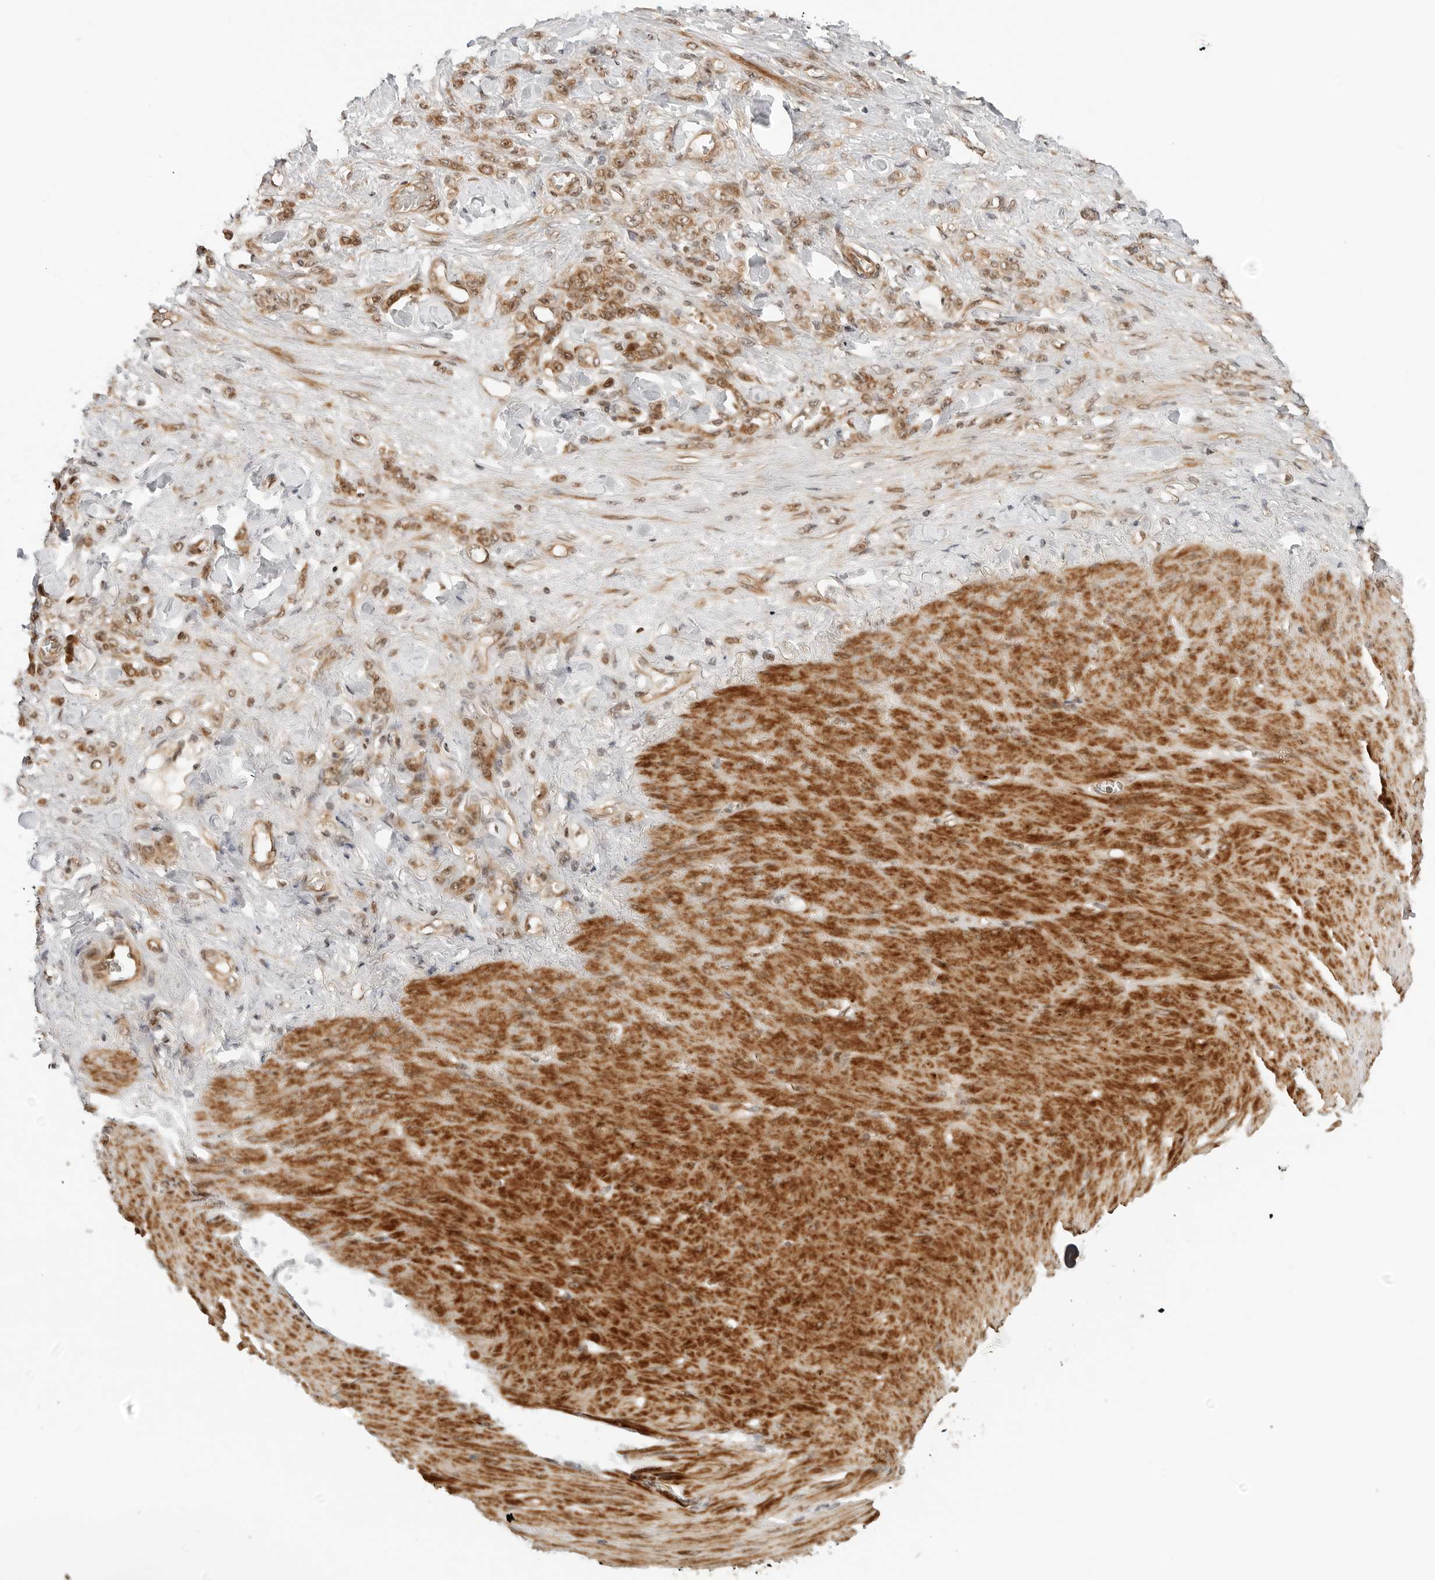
{"staining": {"intensity": "moderate", "quantity": ">75%", "location": "cytoplasmic/membranous,nuclear"}, "tissue": "stomach cancer", "cell_type": "Tumor cells", "image_type": "cancer", "snomed": [{"axis": "morphology", "description": "Normal tissue, NOS"}, {"axis": "morphology", "description": "Adenocarcinoma, NOS"}, {"axis": "topography", "description": "Stomach"}], "caption": "A brown stain highlights moderate cytoplasmic/membranous and nuclear positivity of a protein in human adenocarcinoma (stomach) tumor cells.", "gene": "GEM", "patient": {"sex": "male", "age": 82}}